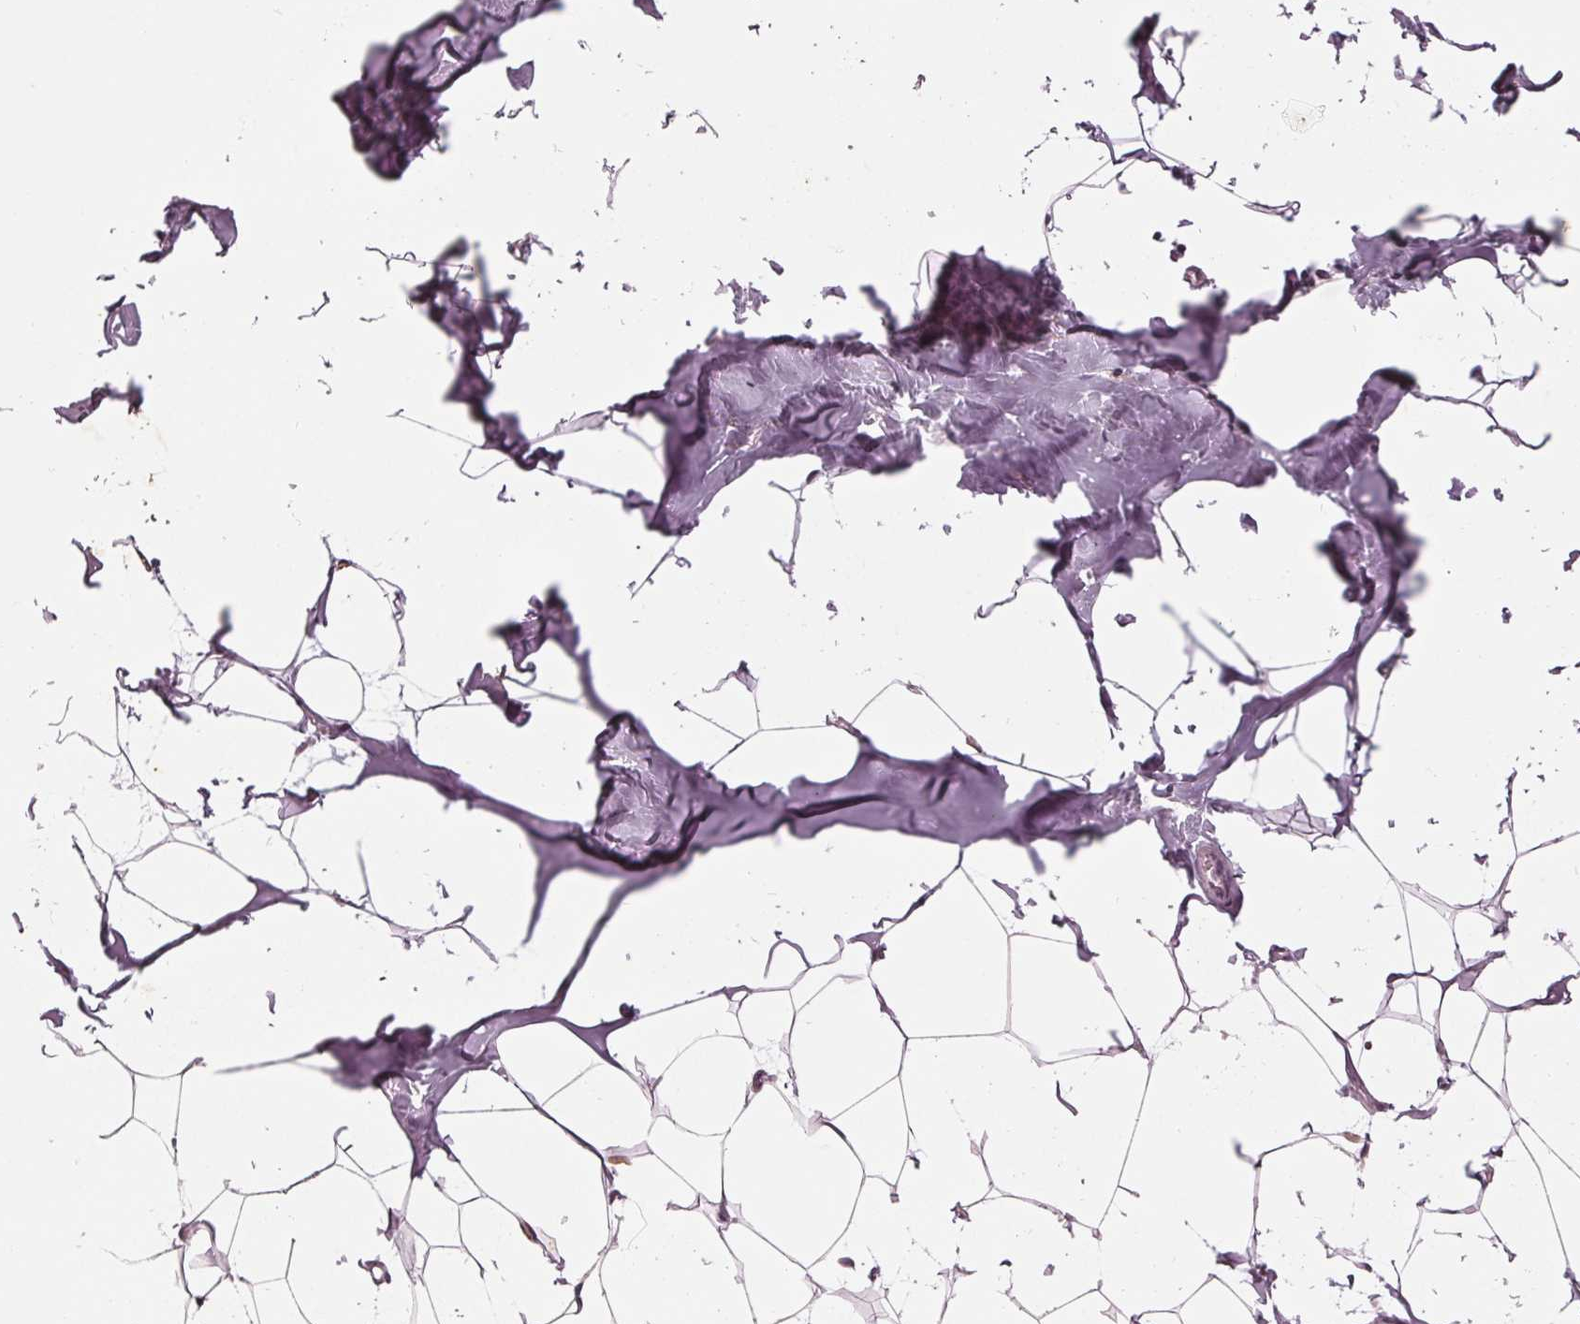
{"staining": {"intensity": "moderate", "quantity": "<25%", "location": "nuclear"}, "tissue": "breast", "cell_type": "Adipocytes", "image_type": "normal", "snomed": [{"axis": "morphology", "description": "Normal tissue, NOS"}, {"axis": "topography", "description": "Breast"}], "caption": "This image demonstrates benign breast stained with immunohistochemistry to label a protein in brown. The nuclear of adipocytes show moderate positivity for the protein. Nuclei are counter-stained blue.", "gene": "DNMT3L", "patient": {"sex": "female", "age": 32}}